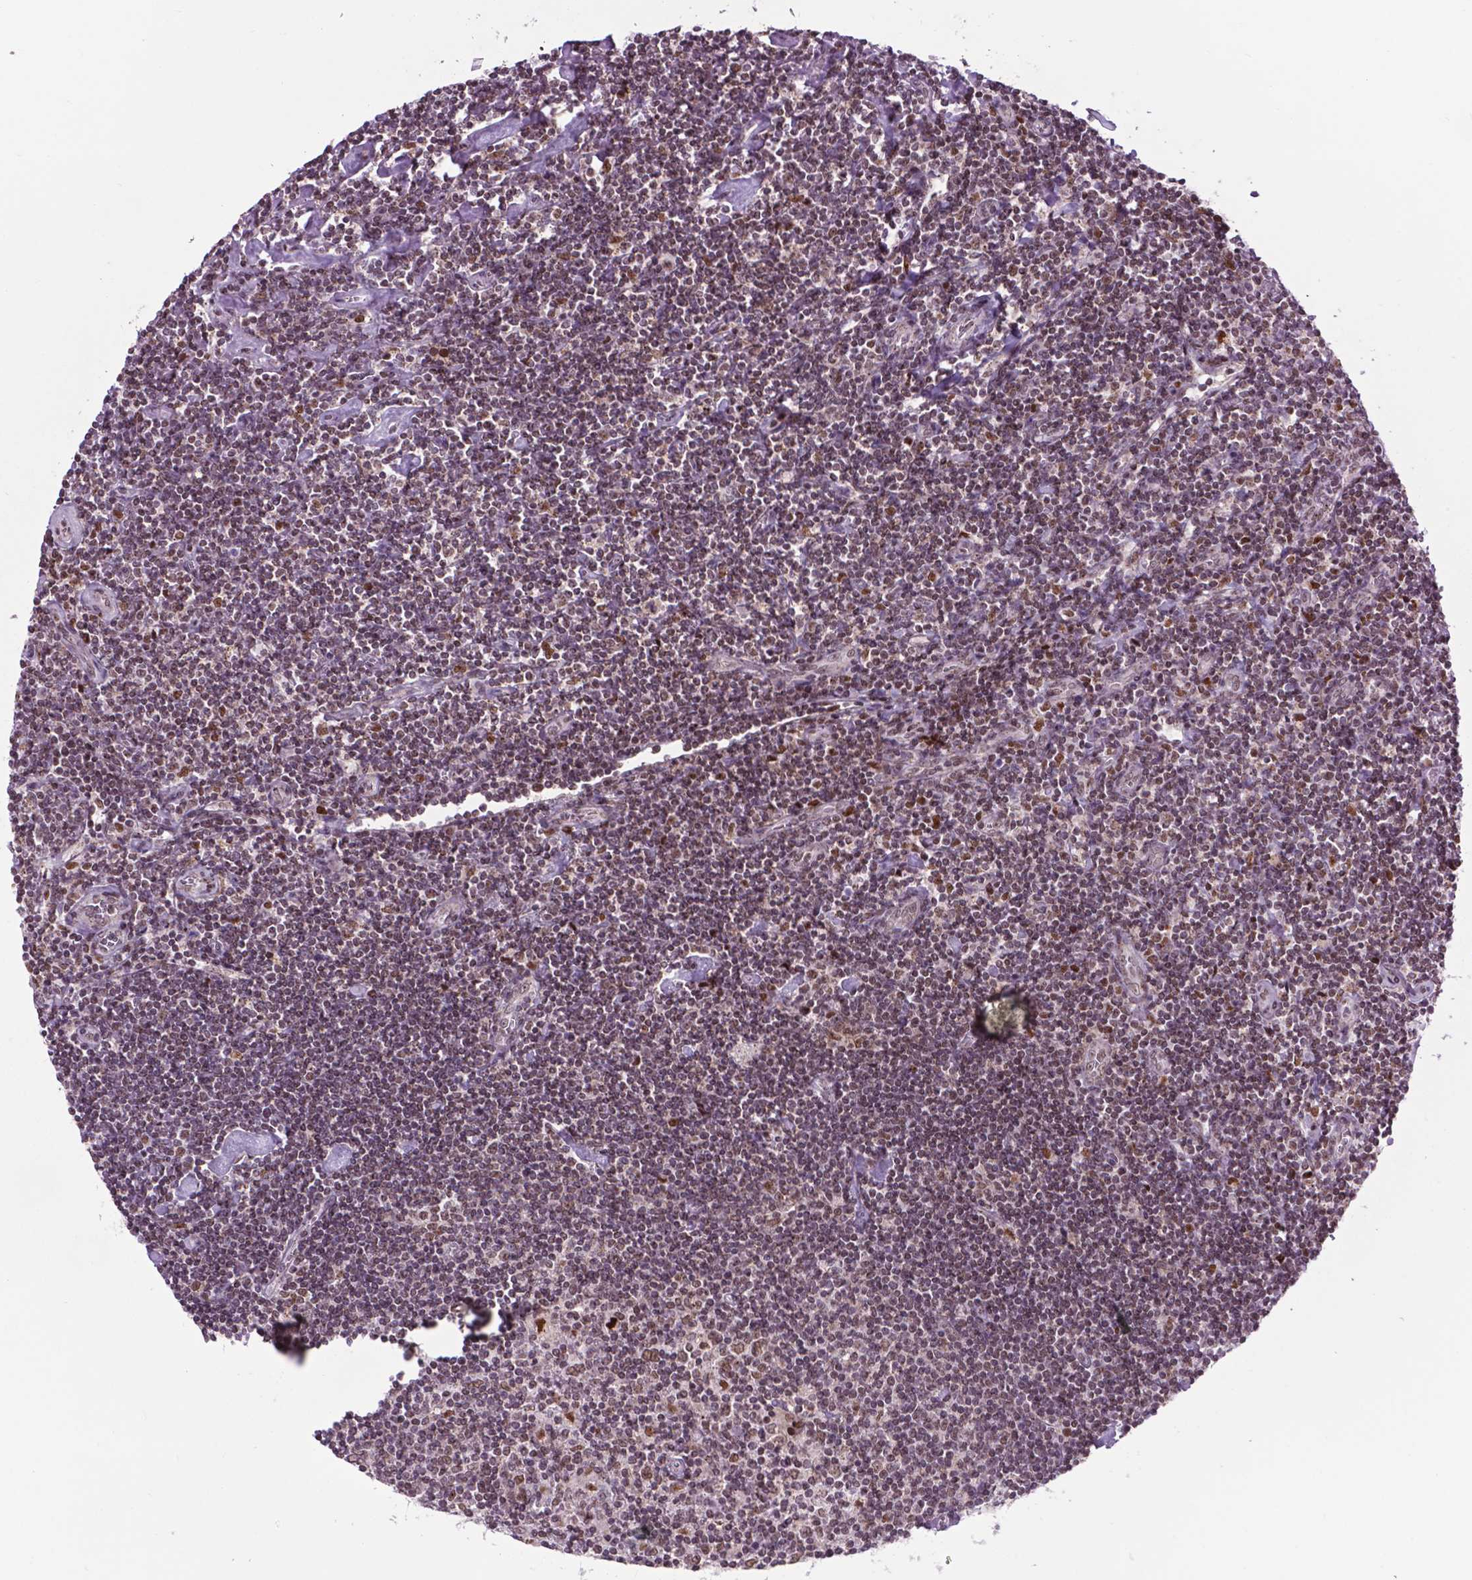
{"staining": {"intensity": "moderate", "quantity": "25%-75%", "location": "nuclear"}, "tissue": "lymphoma", "cell_type": "Tumor cells", "image_type": "cancer", "snomed": [{"axis": "morphology", "description": "Hodgkin's disease, NOS"}, {"axis": "topography", "description": "Lymph node"}], "caption": "Immunohistochemistry (IHC) staining of Hodgkin's disease, which exhibits medium levels of moderate nuclear expression in approximately 25%-75% of tumor cells indicating moderate nuclear protein expression. The staining was performed using DAB (3,3'-diaminobenzidine) (brown) for protein detection and nuclei were counterstained in hematoxylin (blue).", "gene": "EAF1", "patient": {"sex": "male", "age": 40}}